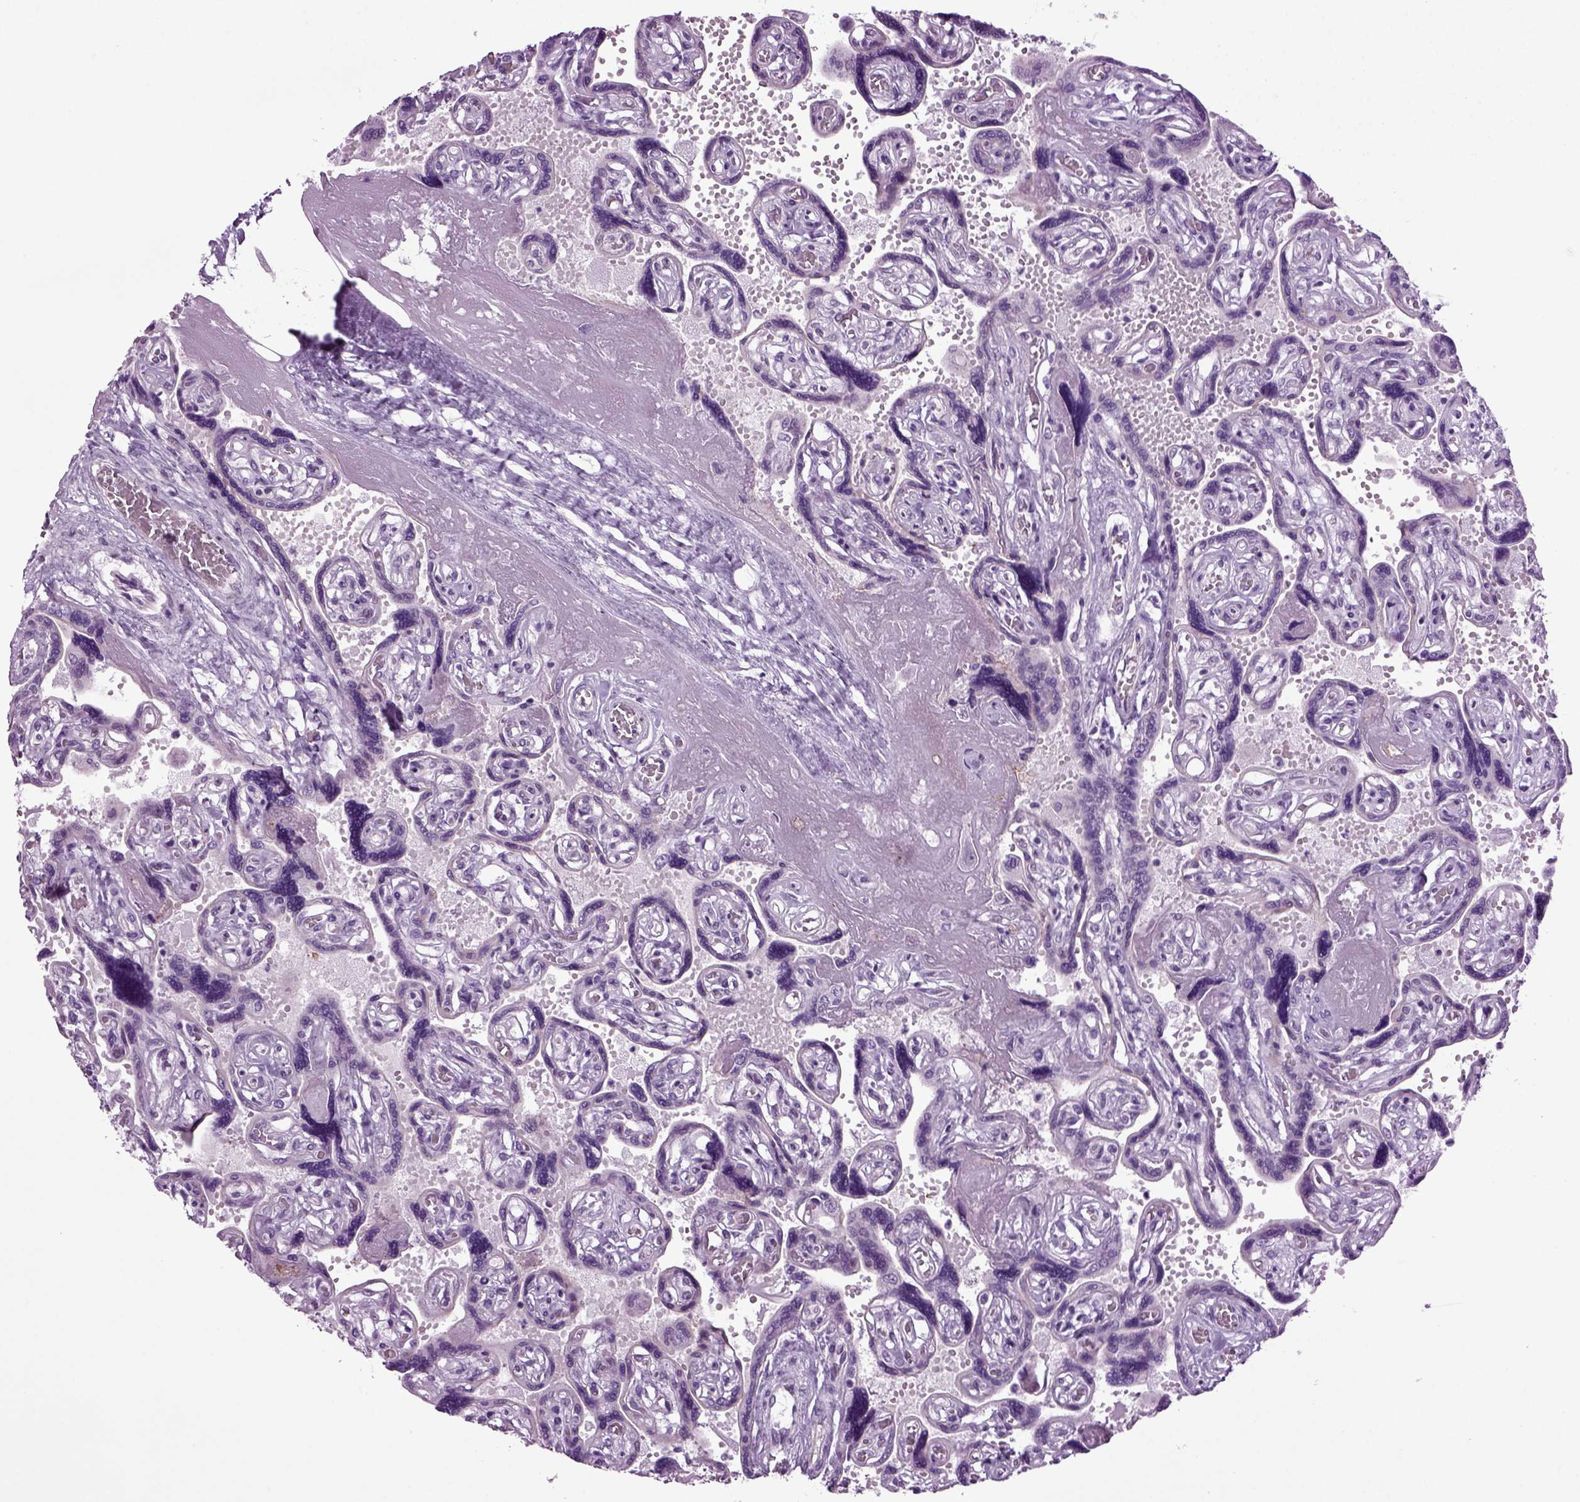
{"staining": {"intensity": "negative", "quantity": "none", "location": "none"}, "tissue": "placenta", "cell_type": "Decidual cells", "image_type": "normal", "snomed": [{"axis": "morphology", "description": "Normal tissue, NOS"}, {"axis": "topography", "description": "Placenta"}], "caption": "Placenta stained for a protein using IHC exhibits no expression decidual cells.", "gene": "RFX3", "patient": {"sex": "female", "age": 32}}